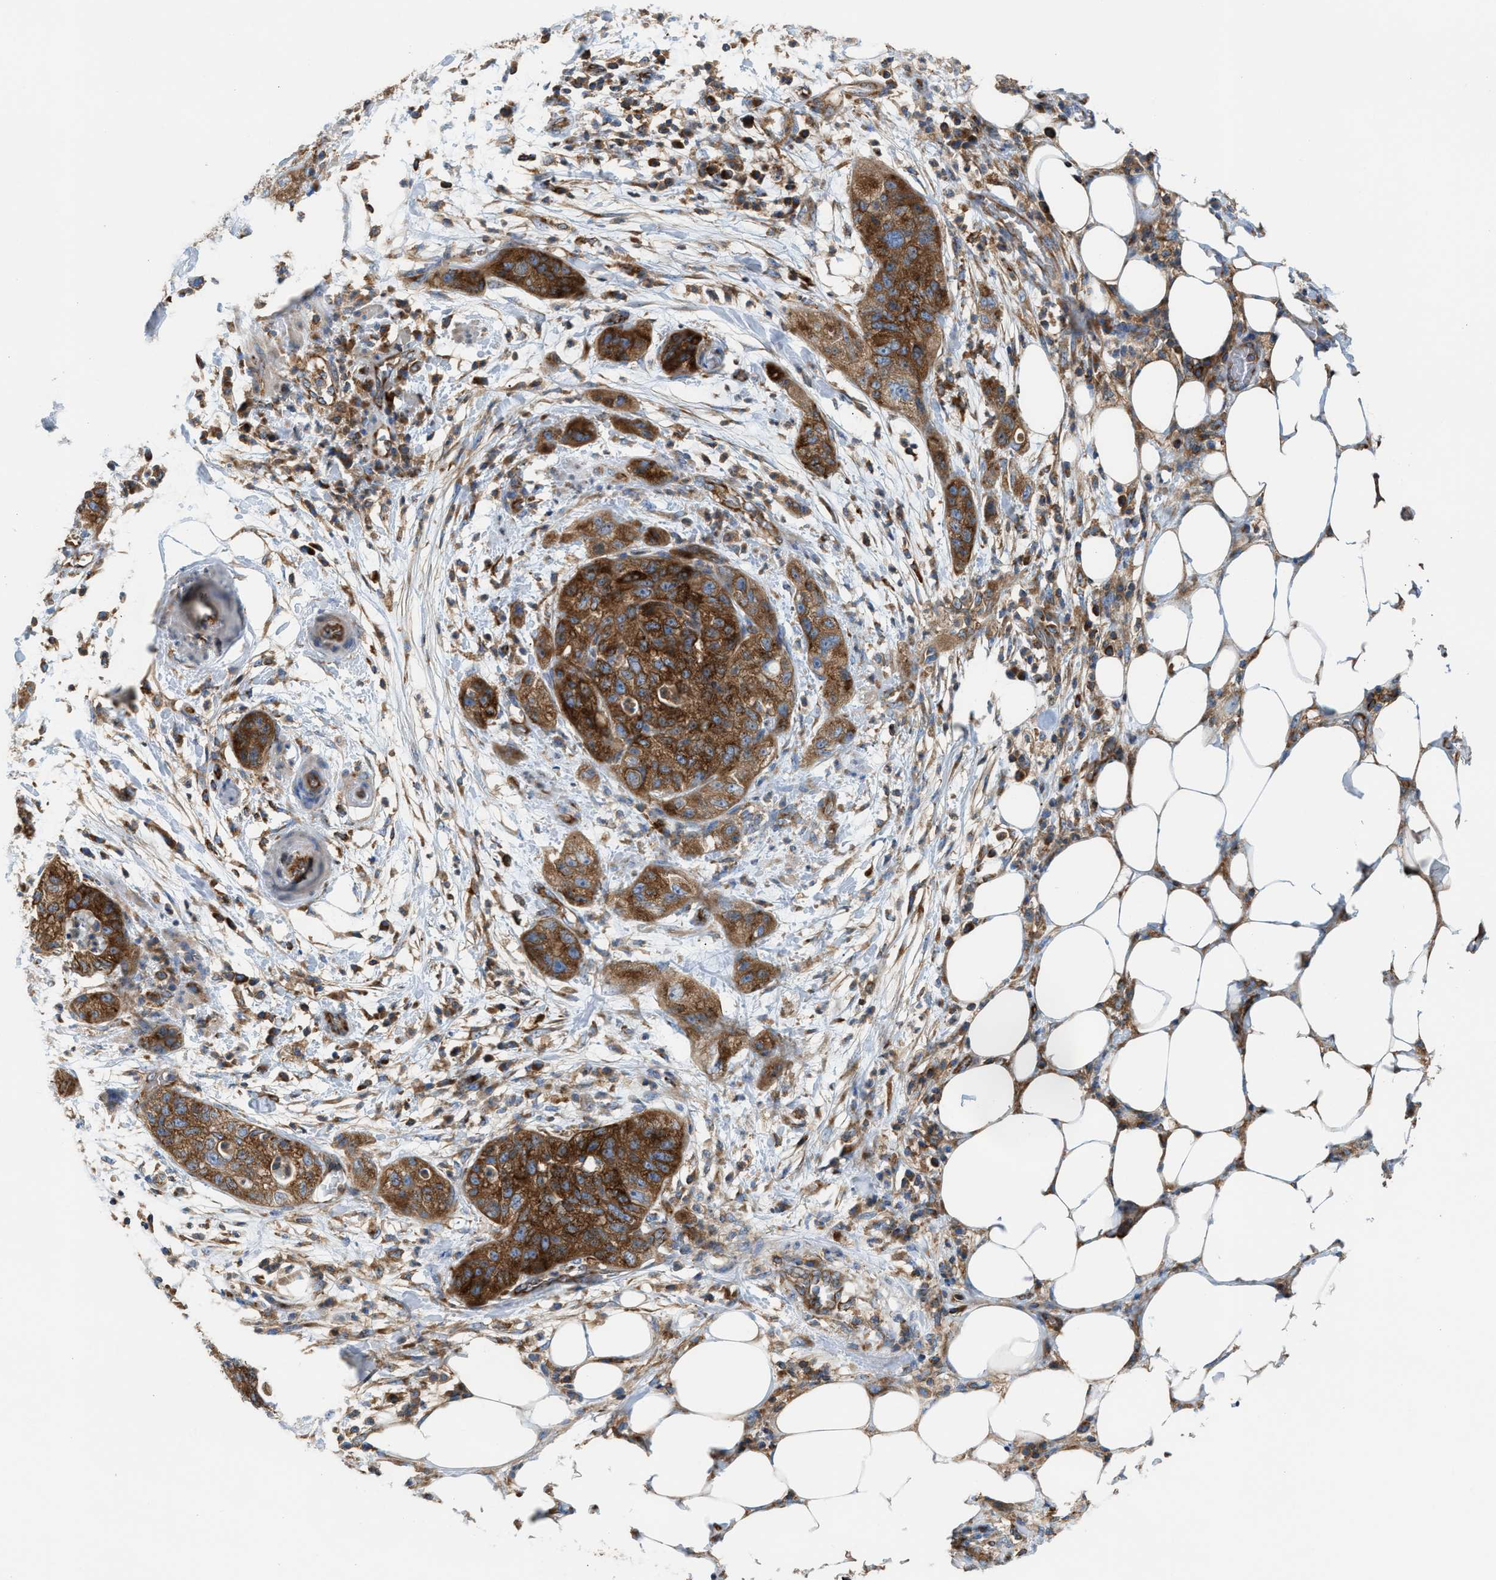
{"staining": {"intensity": "strong", "quantity": ">75%", "location": "cytoplasmic/membranous"}, "tissue": "pancreatic cancer", "cell_type": "Tumor cells", "image_type": "cancer", "snomed": [{"axis": "morphology", "description": "Adenocarcinoma, NOS"}, {"axis": "topography", "description": "Pancreas"}], "caption": "DAB immunohistochemical staining of pancreatic cancer (adenocarcinoma) displays strong cytoplasmic/membranous protein positivity in about >75% of tumor cells.", "gene": "TBC1D15", "patient": {"sex": "female", "age": 78}}